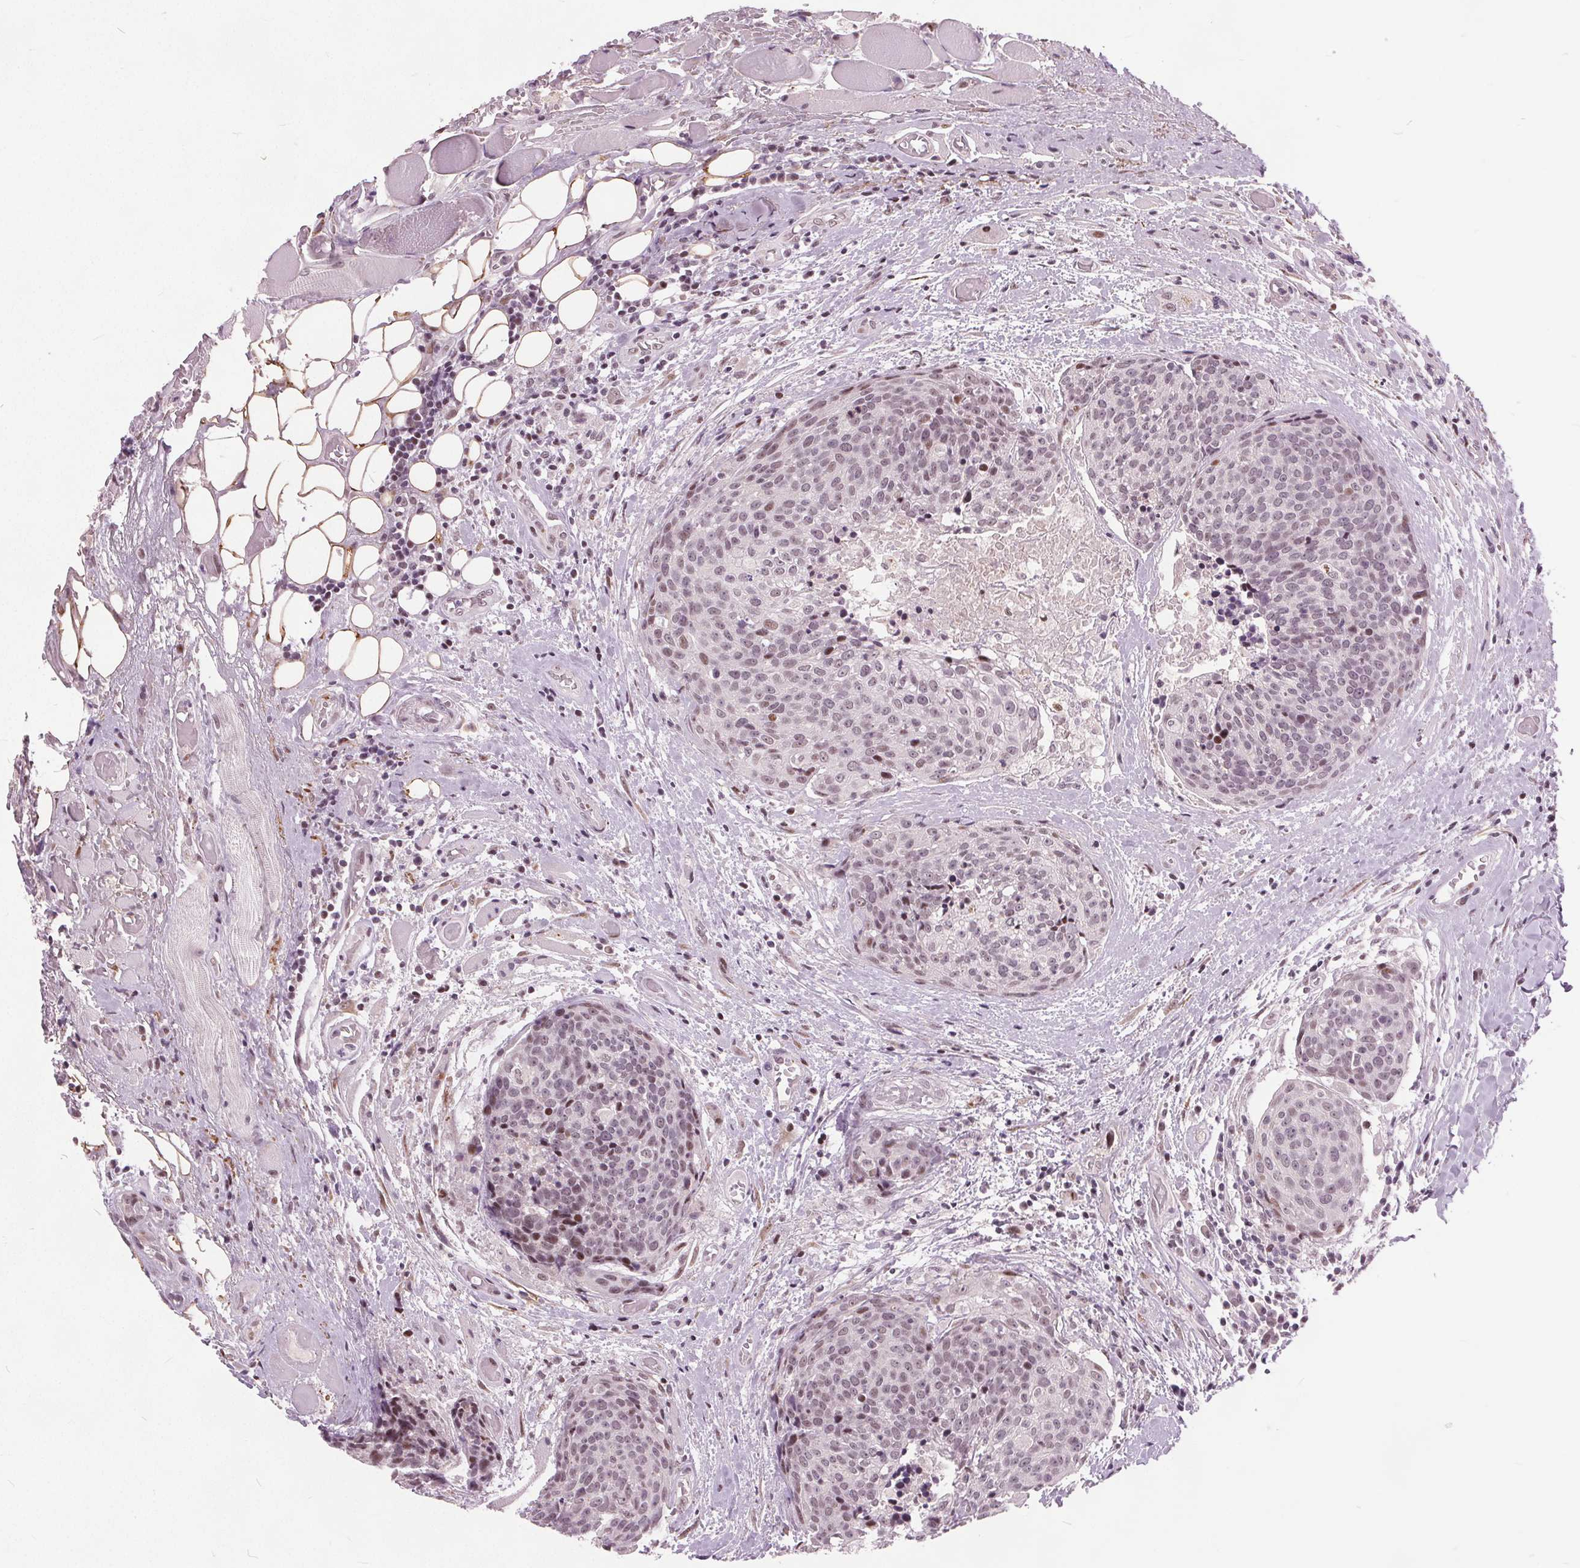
{"staining": {"intensity": "weak", "quantity": "25%-75%", "location": "nuclear"}, "tissue": "head and neck cancer", "cell_type": "Tumor cells", "image_type": "cancer", "snomed": [{"axis": "morphology", "description": "Squamous cell carcinoma, NOS"}, {"axis": "topography", "description": "Oral tissue"}, {"axis": "topography", "description": "Head-Neck"}], "caption": "Human head and neck squamous cell carcinoma stained with a brown dye demonstrates weak nuclear positive positivity in approximately 25%-75% of tumor cells.", "gene": "TTC34", "patient": {"sex": "male", "age": 64}}